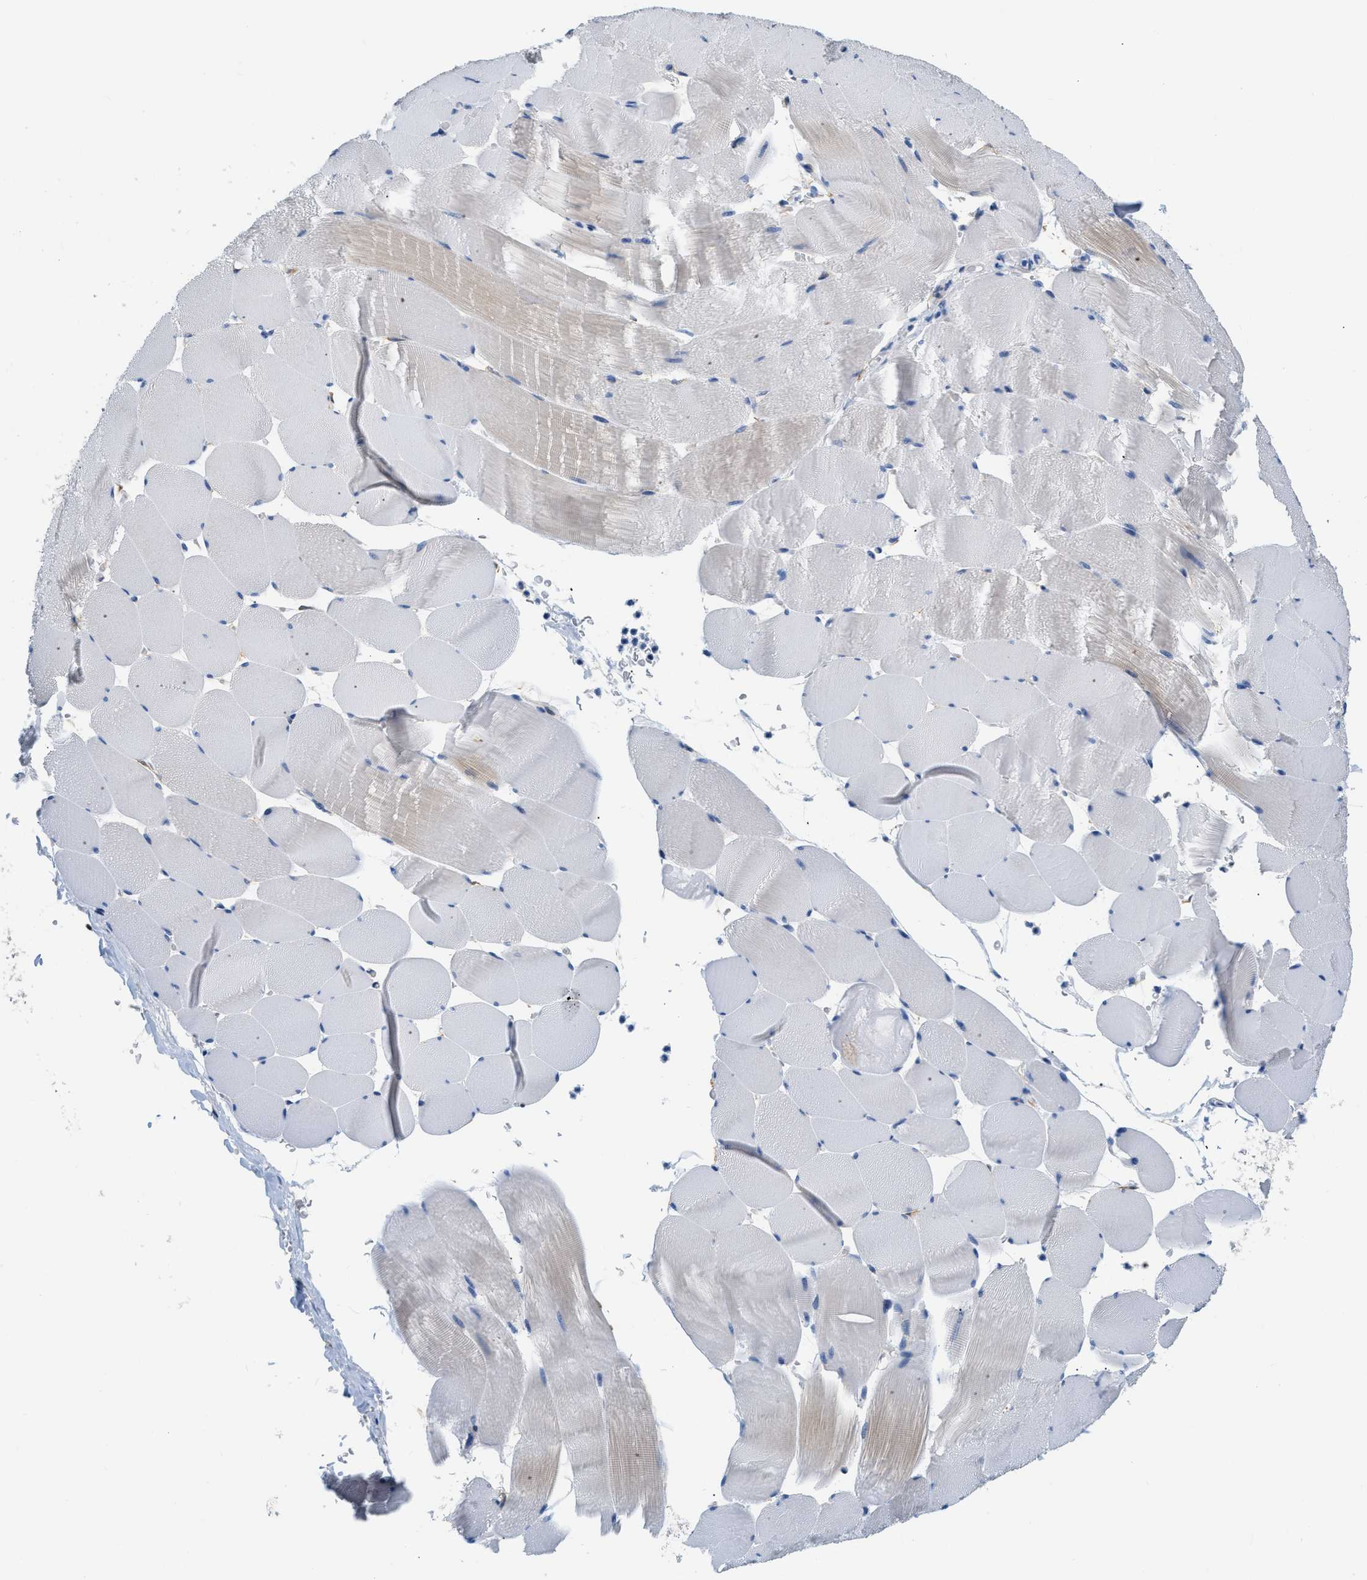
{"staining": {"intensity": "negative", "quantity": "none", "location": "none"}, "tissue": "skeletal muscle", "cell_type": "Myocytes", "image_type": "normal", "snomed": [{"axis": "morphology", "description": "Normal tissue, NOS"}, {"axis": "topography", "description": "Skeletal muscle"}], "caption": "IHC histopathology image of normal skeletal muscle: skeletal muscle stained with DAB exhibits no significant protein staining in myocytes. Nuclei are stained in blue.", "gene": "PDGFRB", "patient": {"sex": "male", "age": 62}}